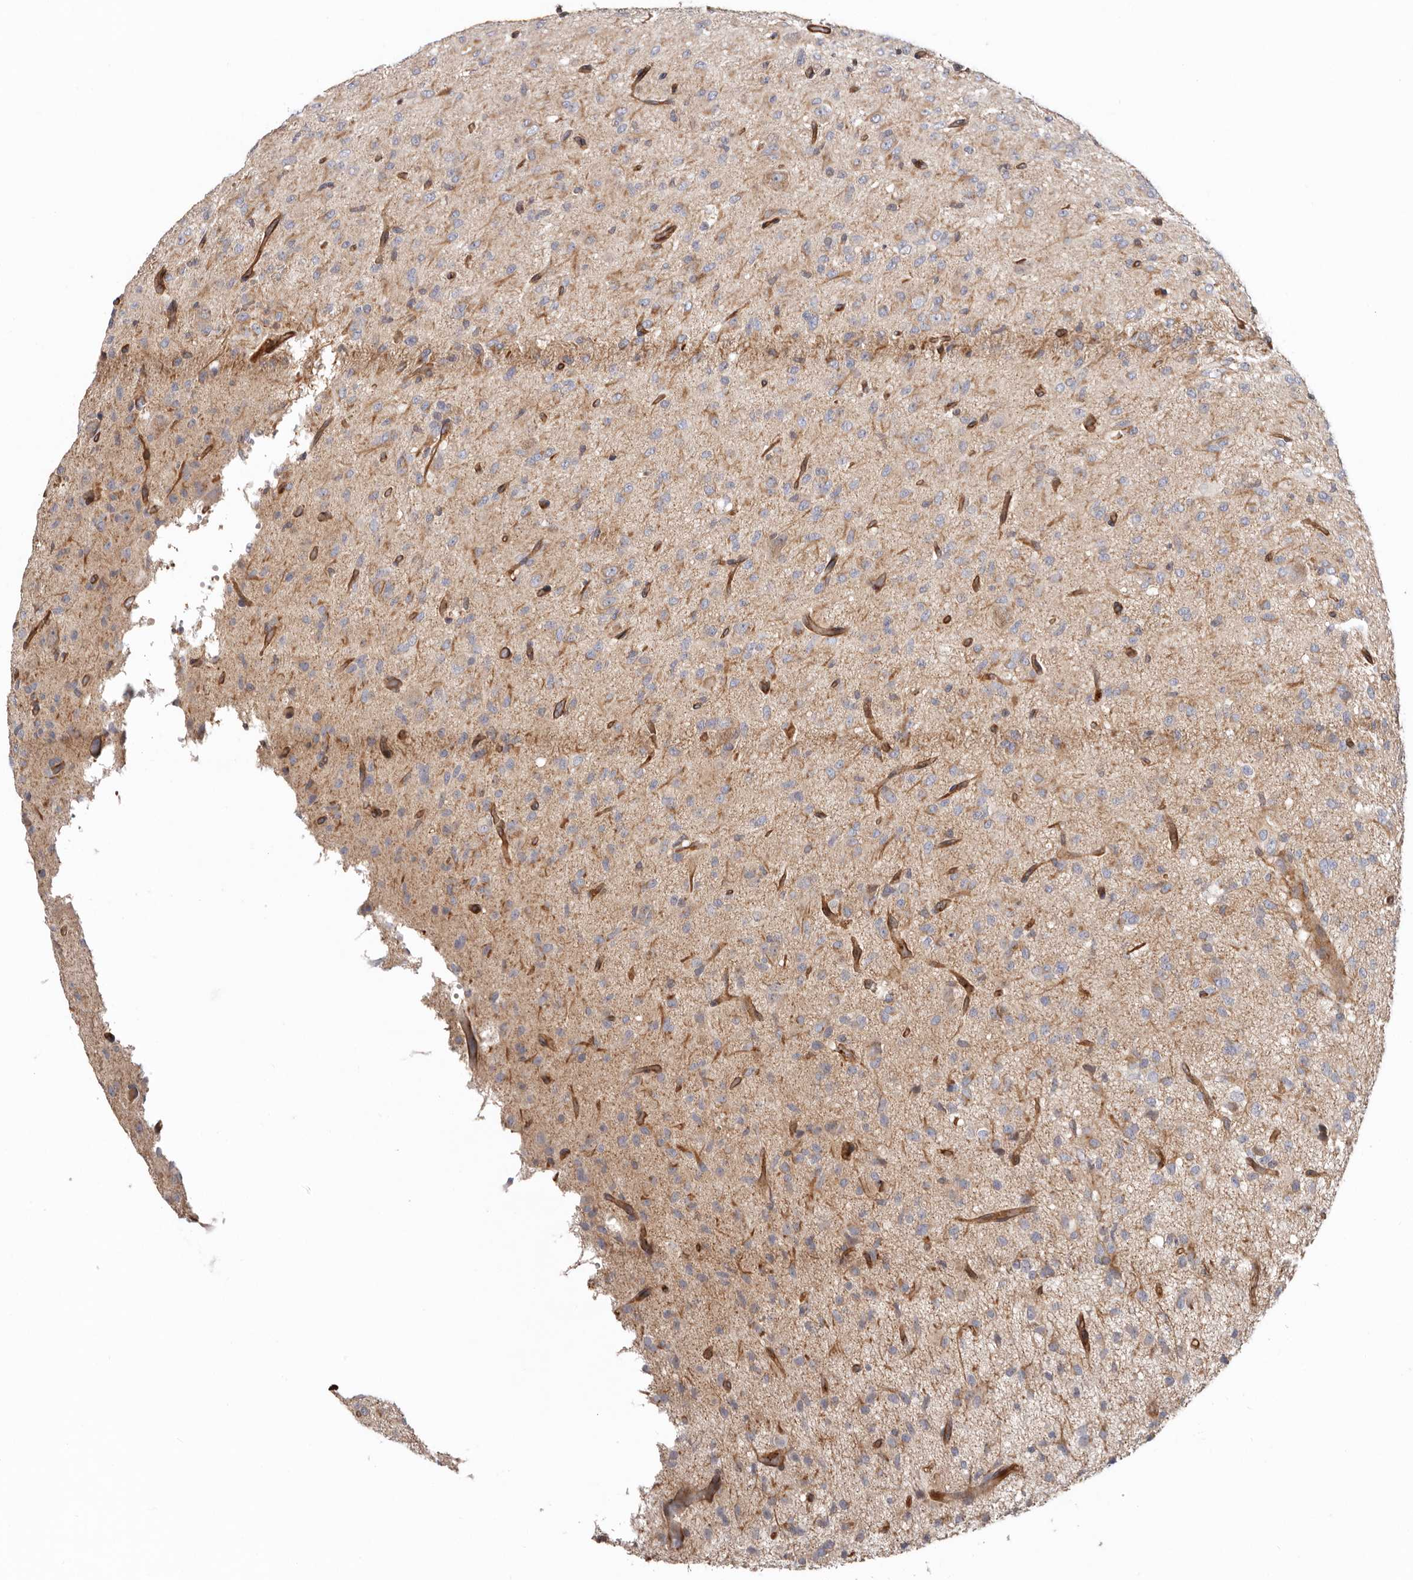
{"staining": {"intensity": "weak", "quantity": ">75%", "location": "cytoplasmic/membranous"}, "tissue": "glioma", "cell_type": "Tumor cells", "image_type": "cancer", "snomed": [{"axis": "morphology", "description": "Glioma, malignant, High grade"}, {"axis": "topography", "description": "Brain"}], "caption": "The photomicrograph displays staining of glioma, revealing weak cytoplasmic/membranous protein staining (brown color) within tumor cells. (brown staining indicates protein expression, while blue staining denotes nuclei).", "gene": "TMC7", "patient": {"sex": "female", "age": 59}}